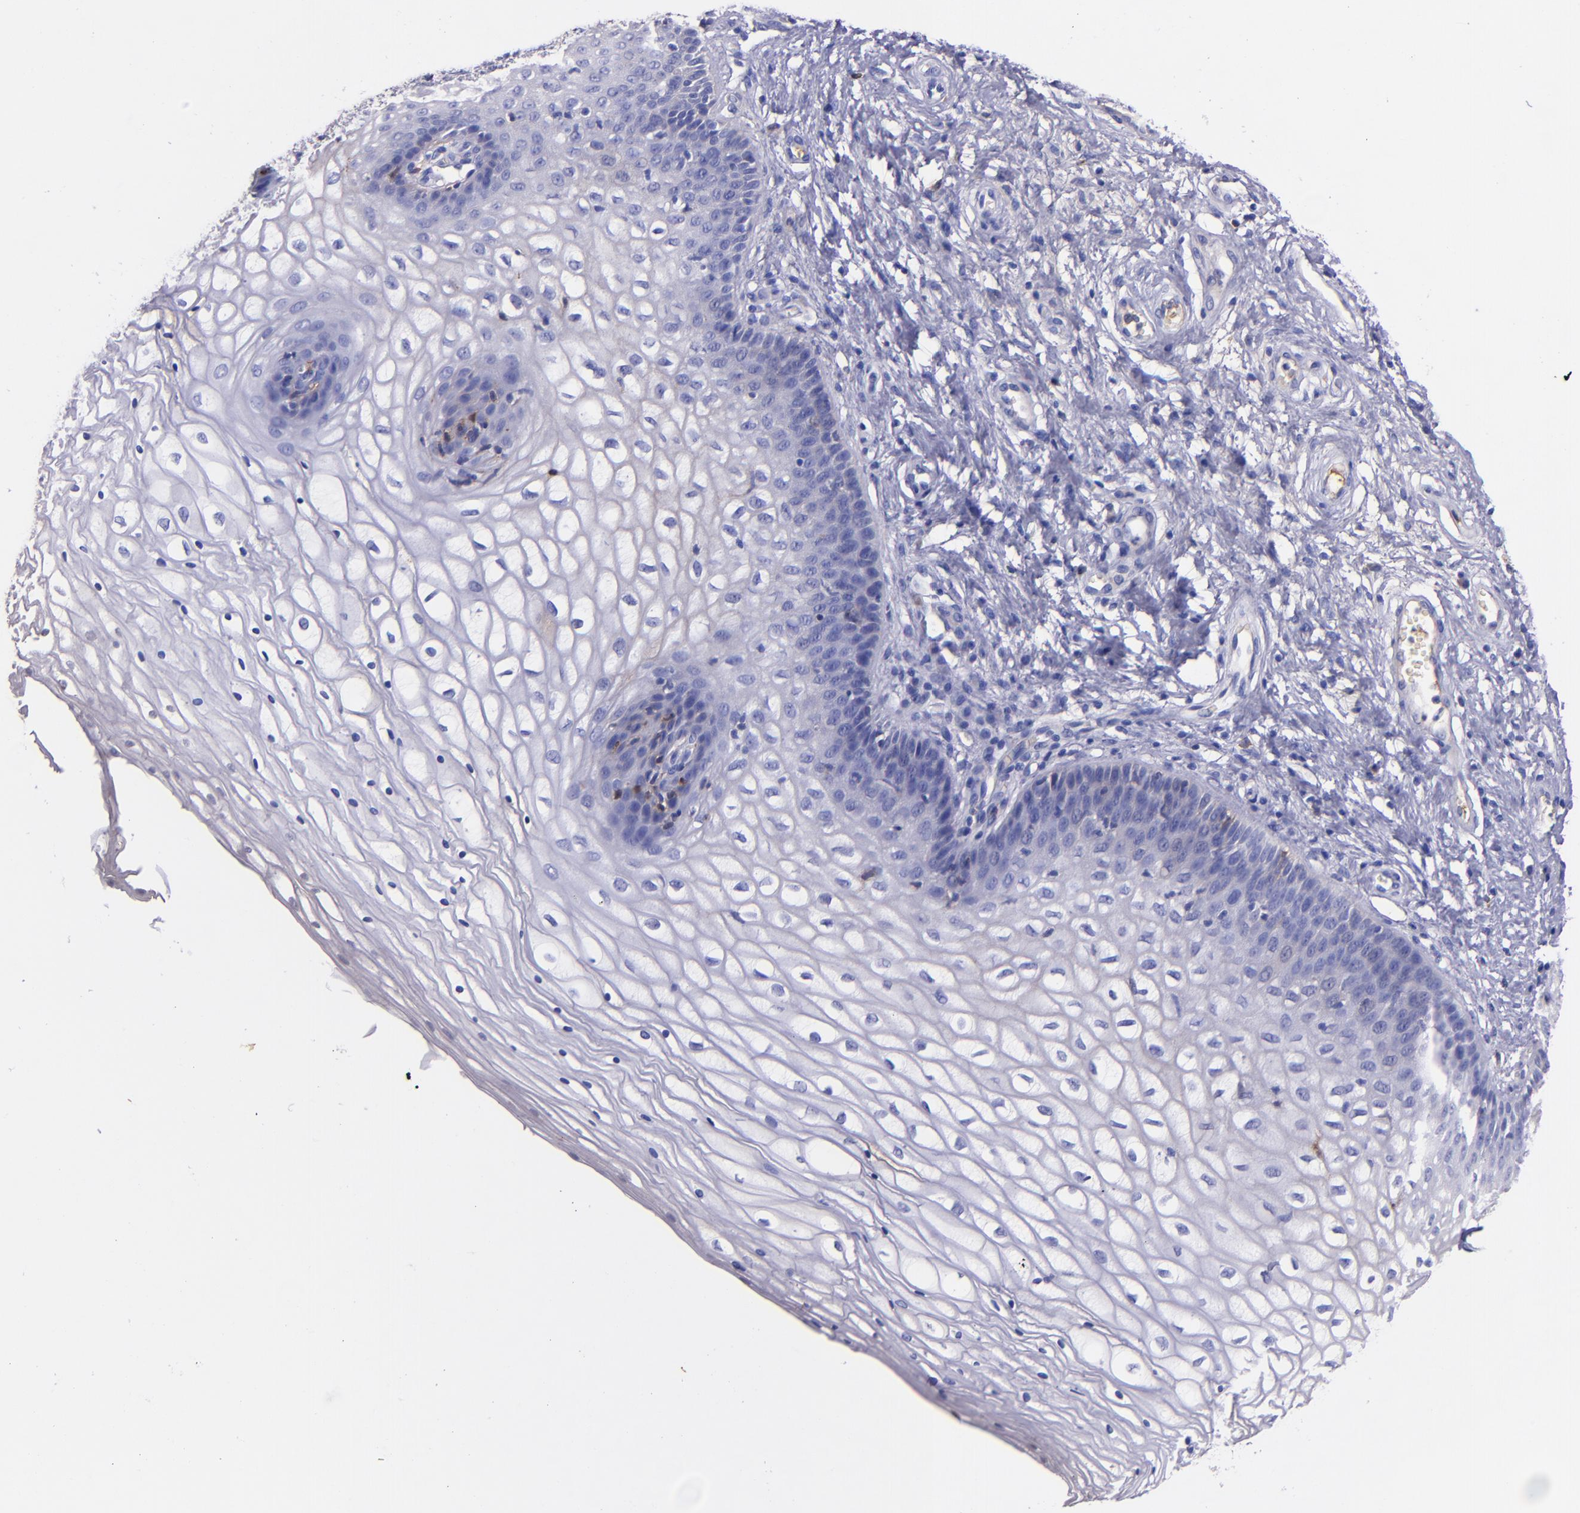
{"staining": {"intensity": "moderate", "quantity": "<25%", "location": "cytoplasmic/membranous"}, "tissue": "vagina", "cell_type": "Squamous epithelial cells", "image_type": "normal", "snomed": [{"axis": "morphology", "description": "Normal tissue, NOS"}, {"axis": "topography", "description": "Vagina"}], "caption": "A photomicrograph of vagina stained for a protein exhibits moderate cytoplasmic/membranous brown staining in squamous epithelial cells.", "gene": "KNG1", "patient": {"sex": "female", "age": 34}}